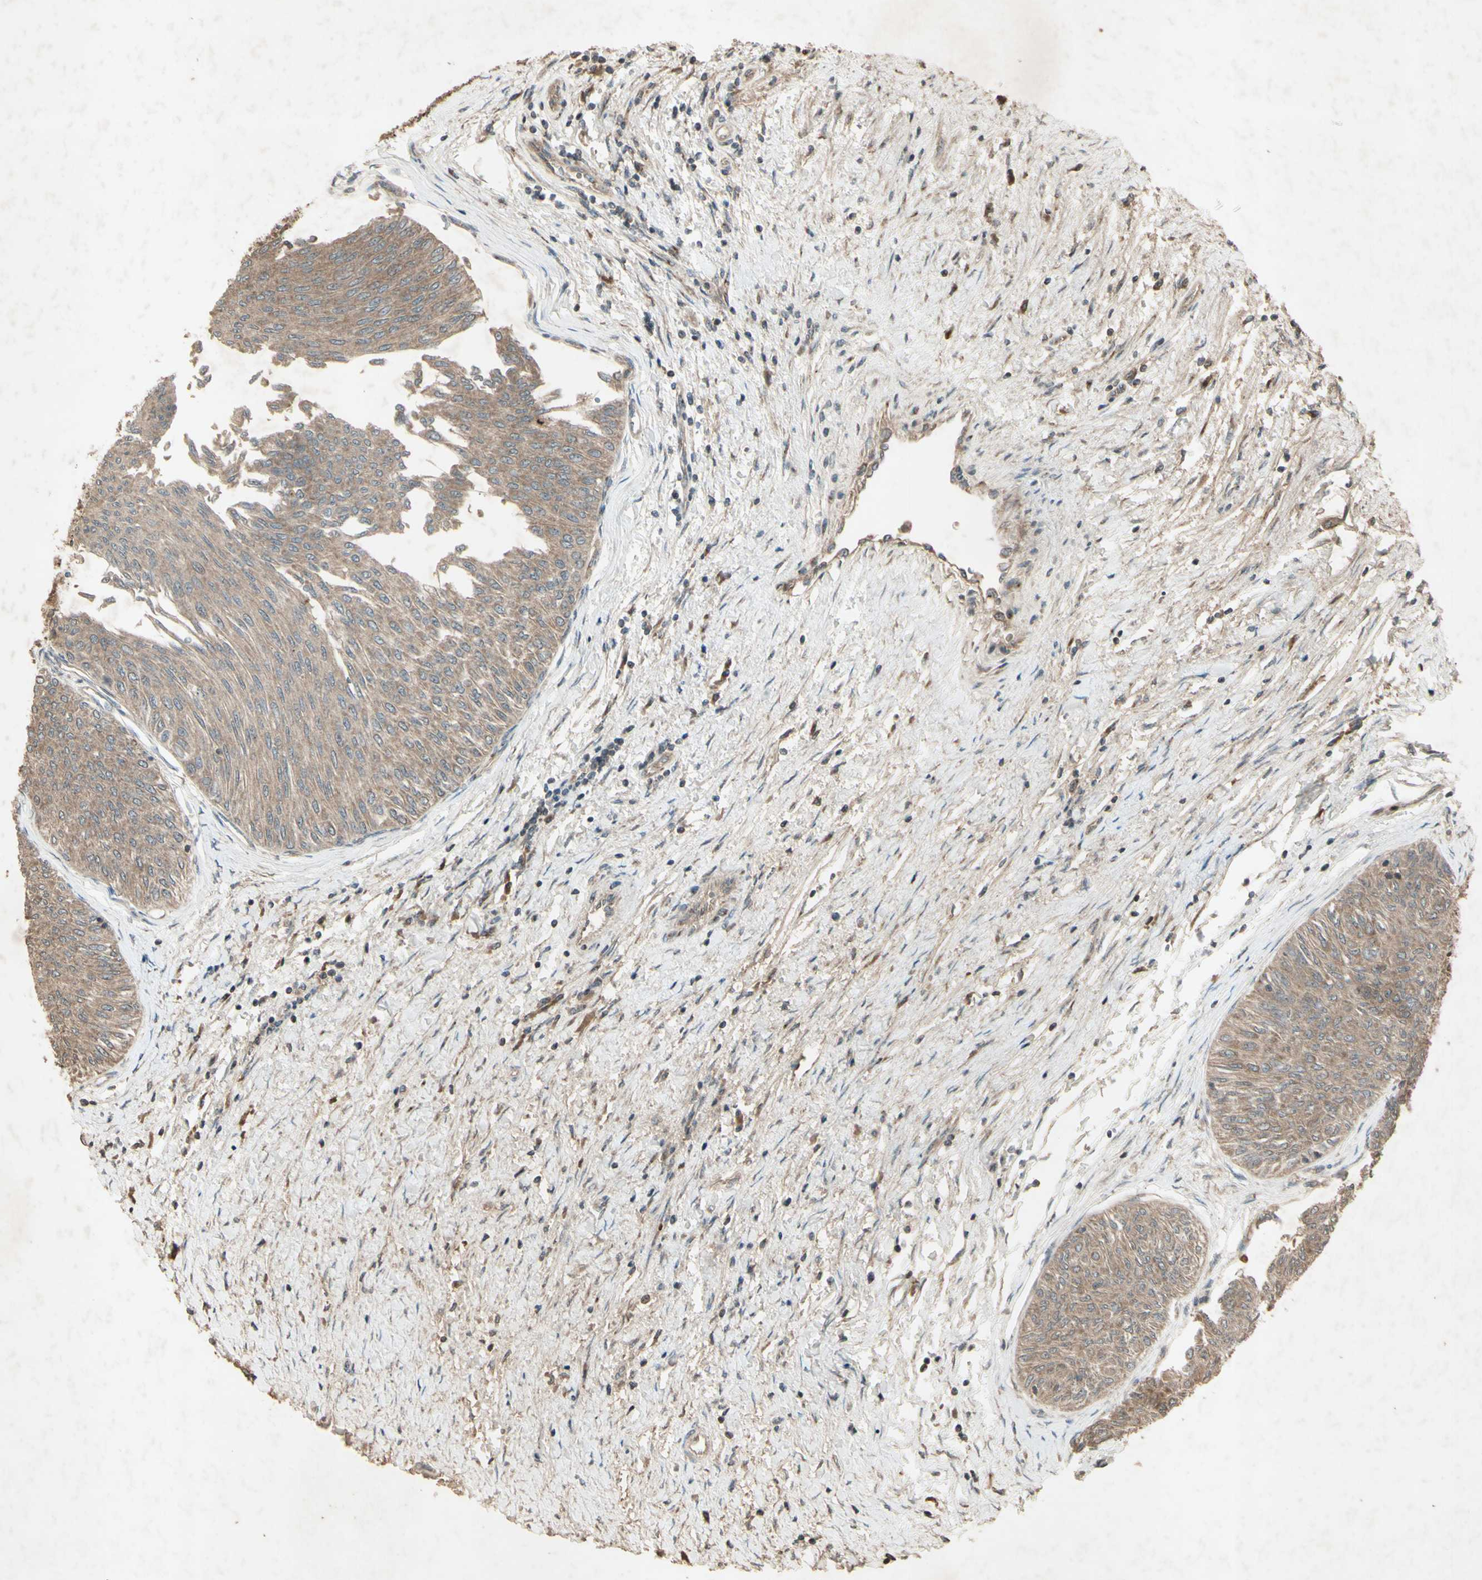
{"staining": {"intensity": "moderate", "quantity": ">75%", "location": "cytoplasmic/membranous"}, "tissue": "urothelial cancer", "cell_type": "Tumor cells", "image_type": "cancer", "snomed": [{"axis": "morphology", "description": "Urothelial carcinoma, Low grade"}, {"axis": "topography", "description": "Urinary bladder"}], "caption": "Moderate cytoplasmic/membranous protein positivity is seen in approximately >75% of tumor cells in urothelial cancer. (DAB (3,3'-diaminobenzidine) IHC with brightfield microscopy, high magnification).", "gene": "AP1G1", "patient": {"sex": "male", "age": 78}}